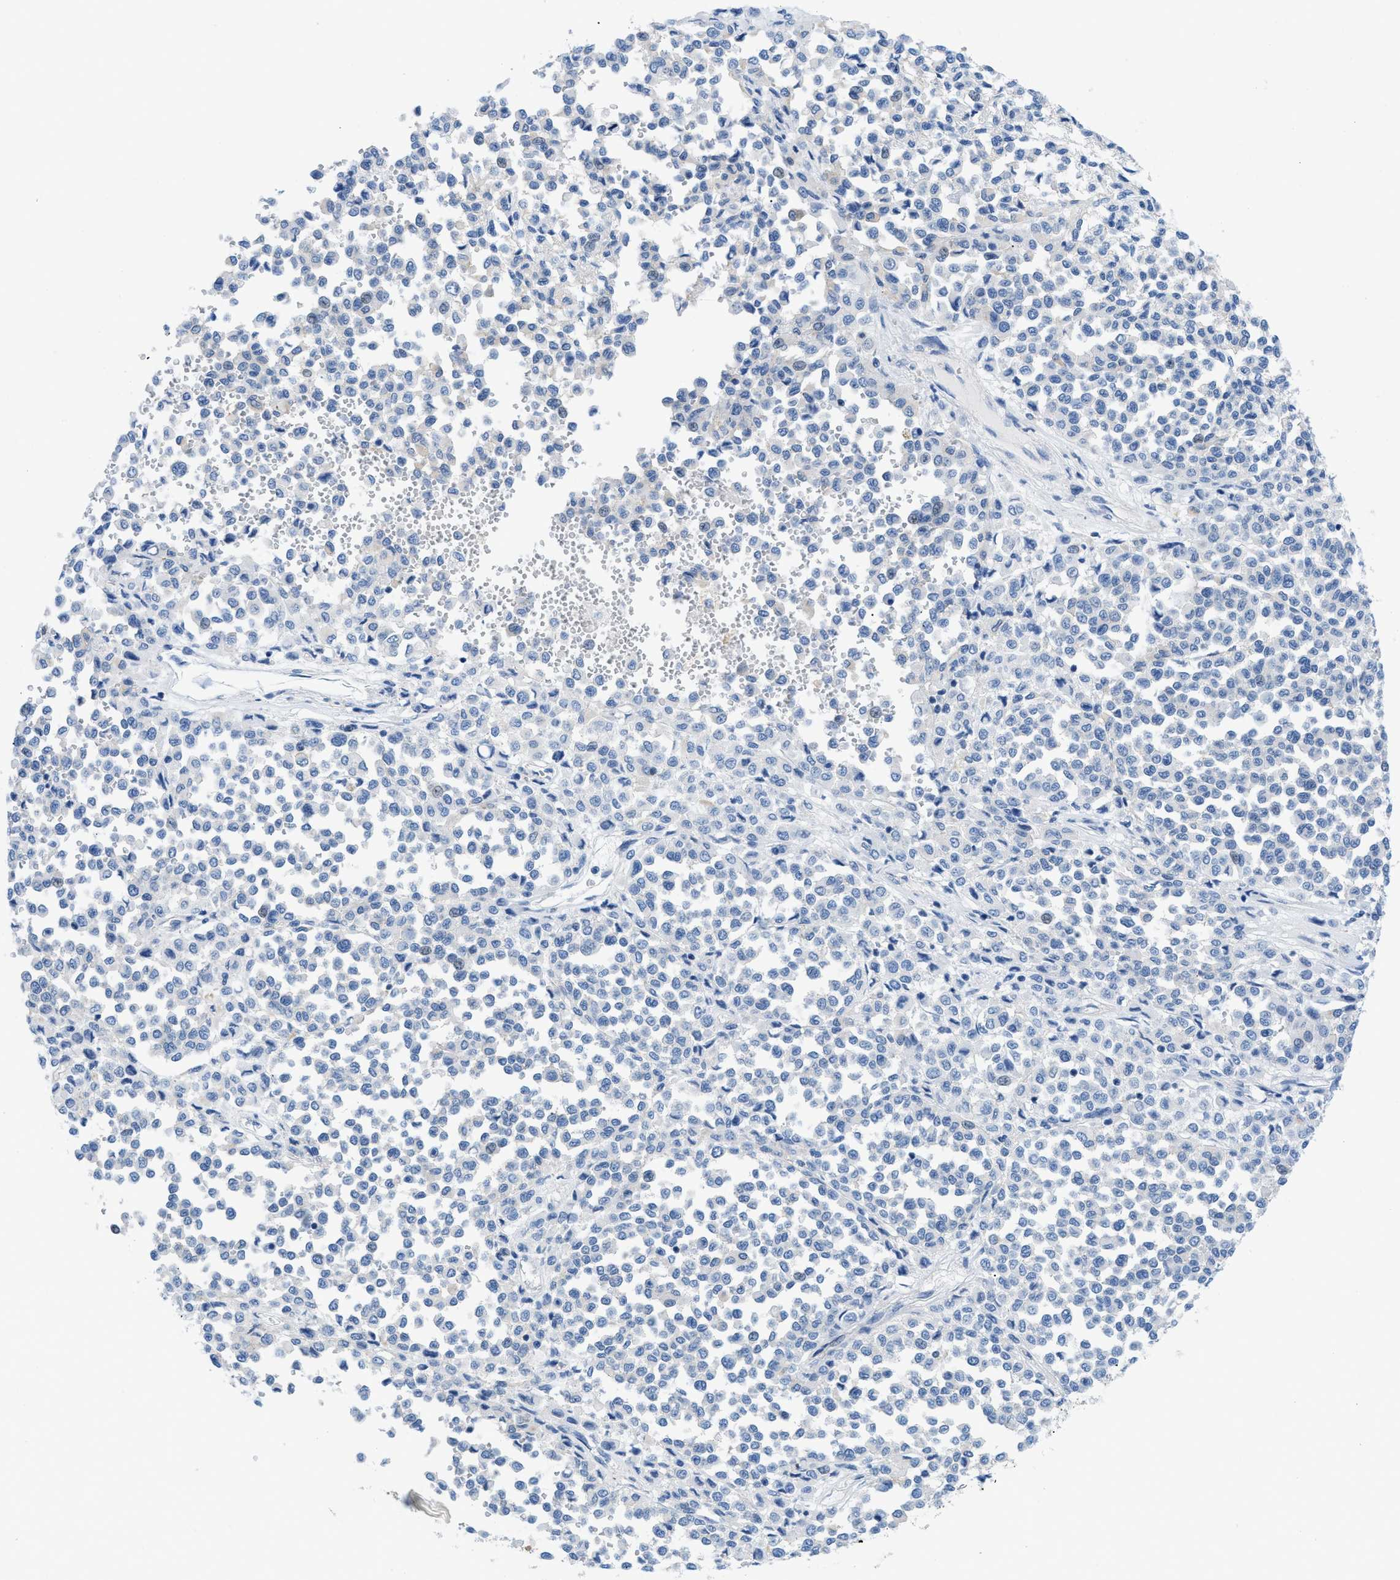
{"staining": {"intensity": "negative", "quantity": "none", "location": "none"}, "tissue": "melanoma", "cell_type": "Tumor cells", "image_type": "cancer", "snomed": [{"axis": "morphology", "description": "Malignant melanoma, Metastatic site"}, {"axis": "topography", "description": "Pancreas"}], "caption": "Immunohistochemistry photomicrograph of neoplastic tissue: human malignant melanoma (metastatic site) stained with DAB (3,3'-diaminobenzidine) reveals no significant protein positivity in tumor cells.", "gene": "FDCSP", "patient": {"sex": "female", "age": 30}}